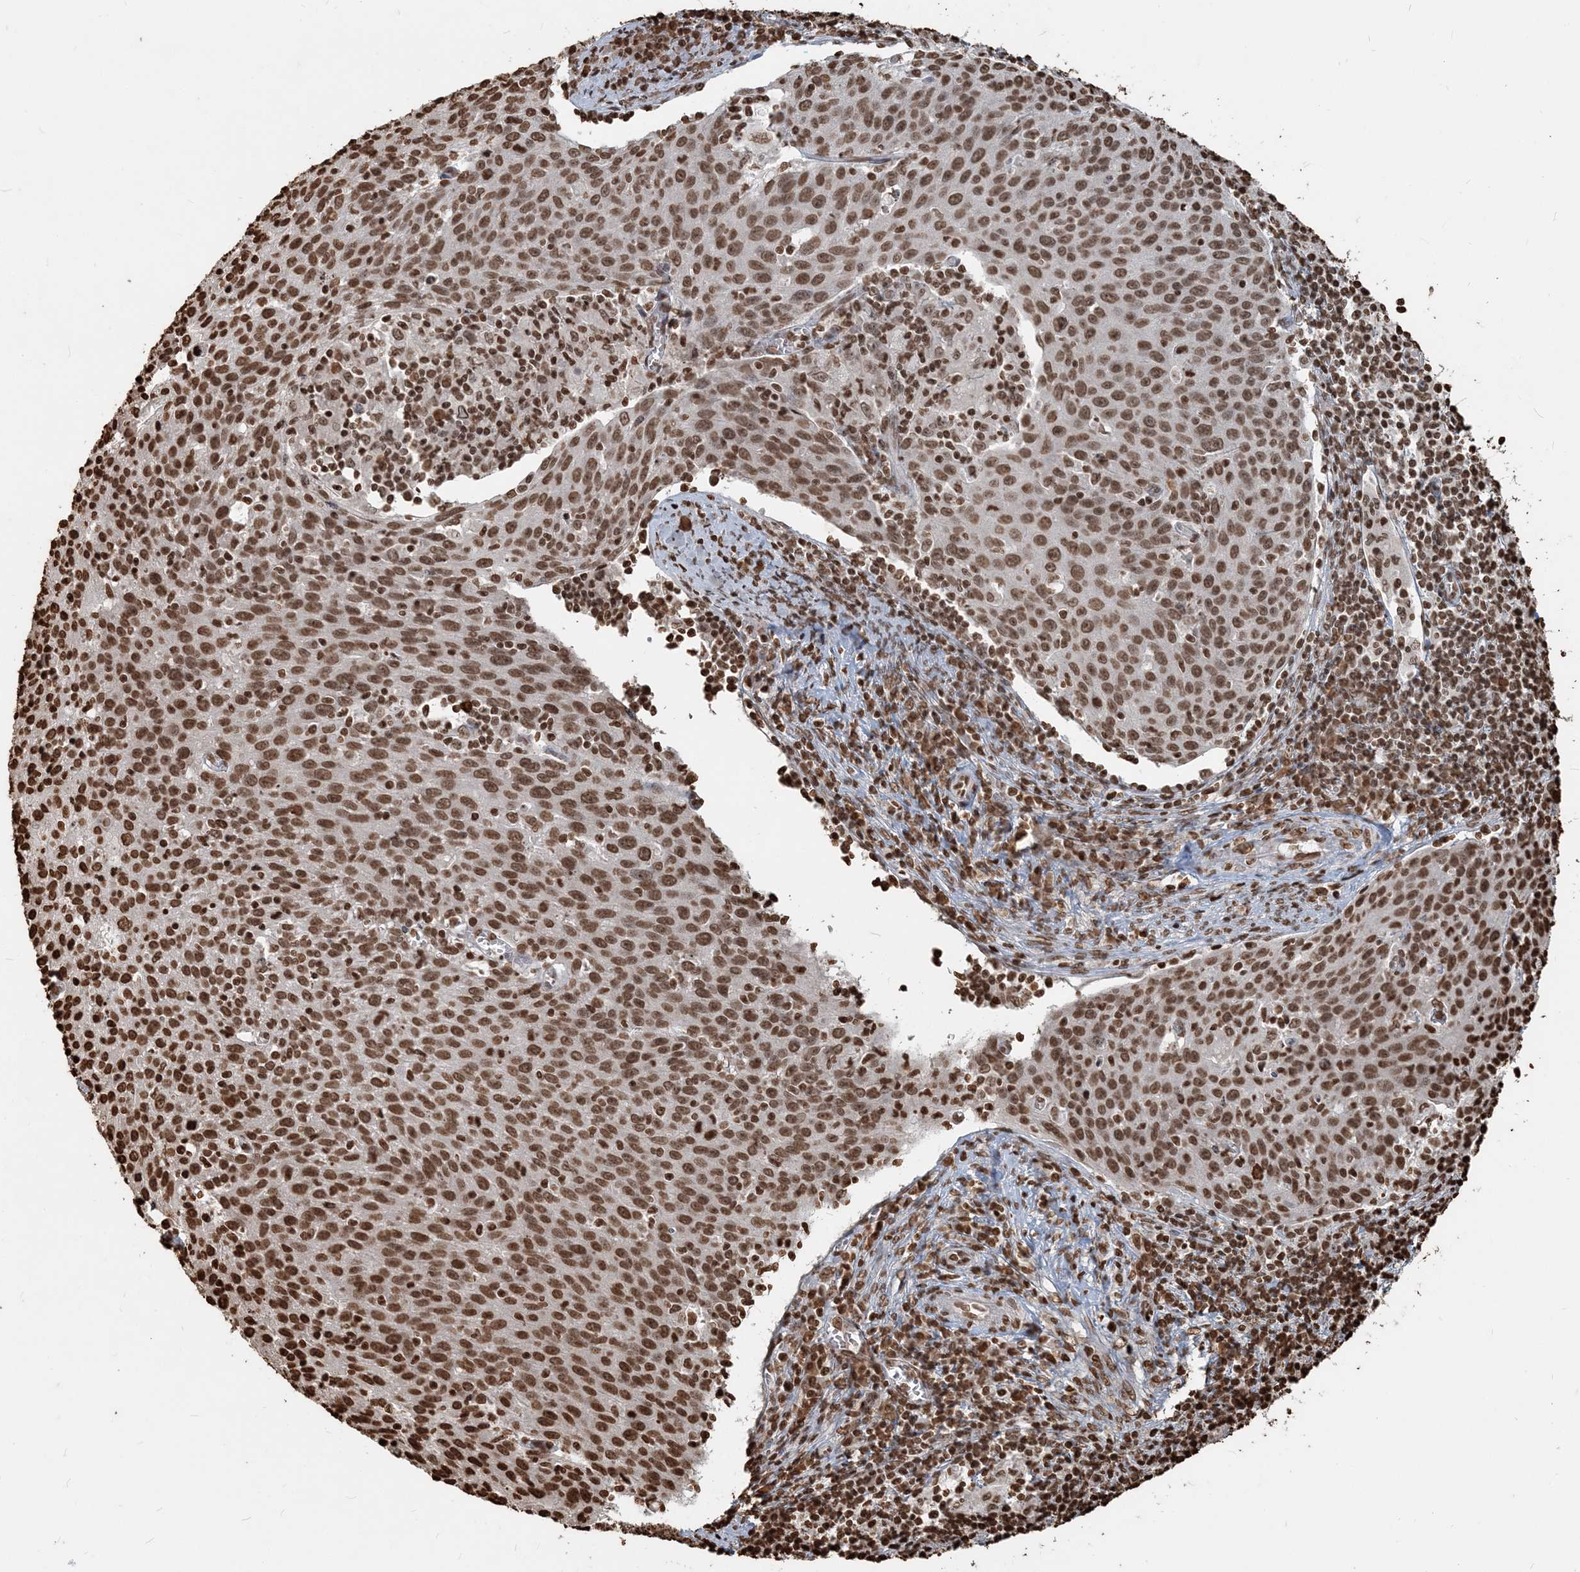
{"staining": {"intensity": "moderate", "quantity": ">75%", "location": "nuclear"}, "tissue": "cervical cancer", "cell_type": "Tumor cells", "image_type": "cancer", "snomed": [{"axis": "morphology", "description": "Squamous cell carcinoma, NOS"}, {"axis": "topography", "description": "Cervix"}], "caption": "Protein positivity by IHC displays moderate nuclear expression in approximately >75% of tumor cells in cervical cancer (squamous cell carcinoma).", "gene": "H3-3B", "patient": {"sex": "female", "age": 38}}